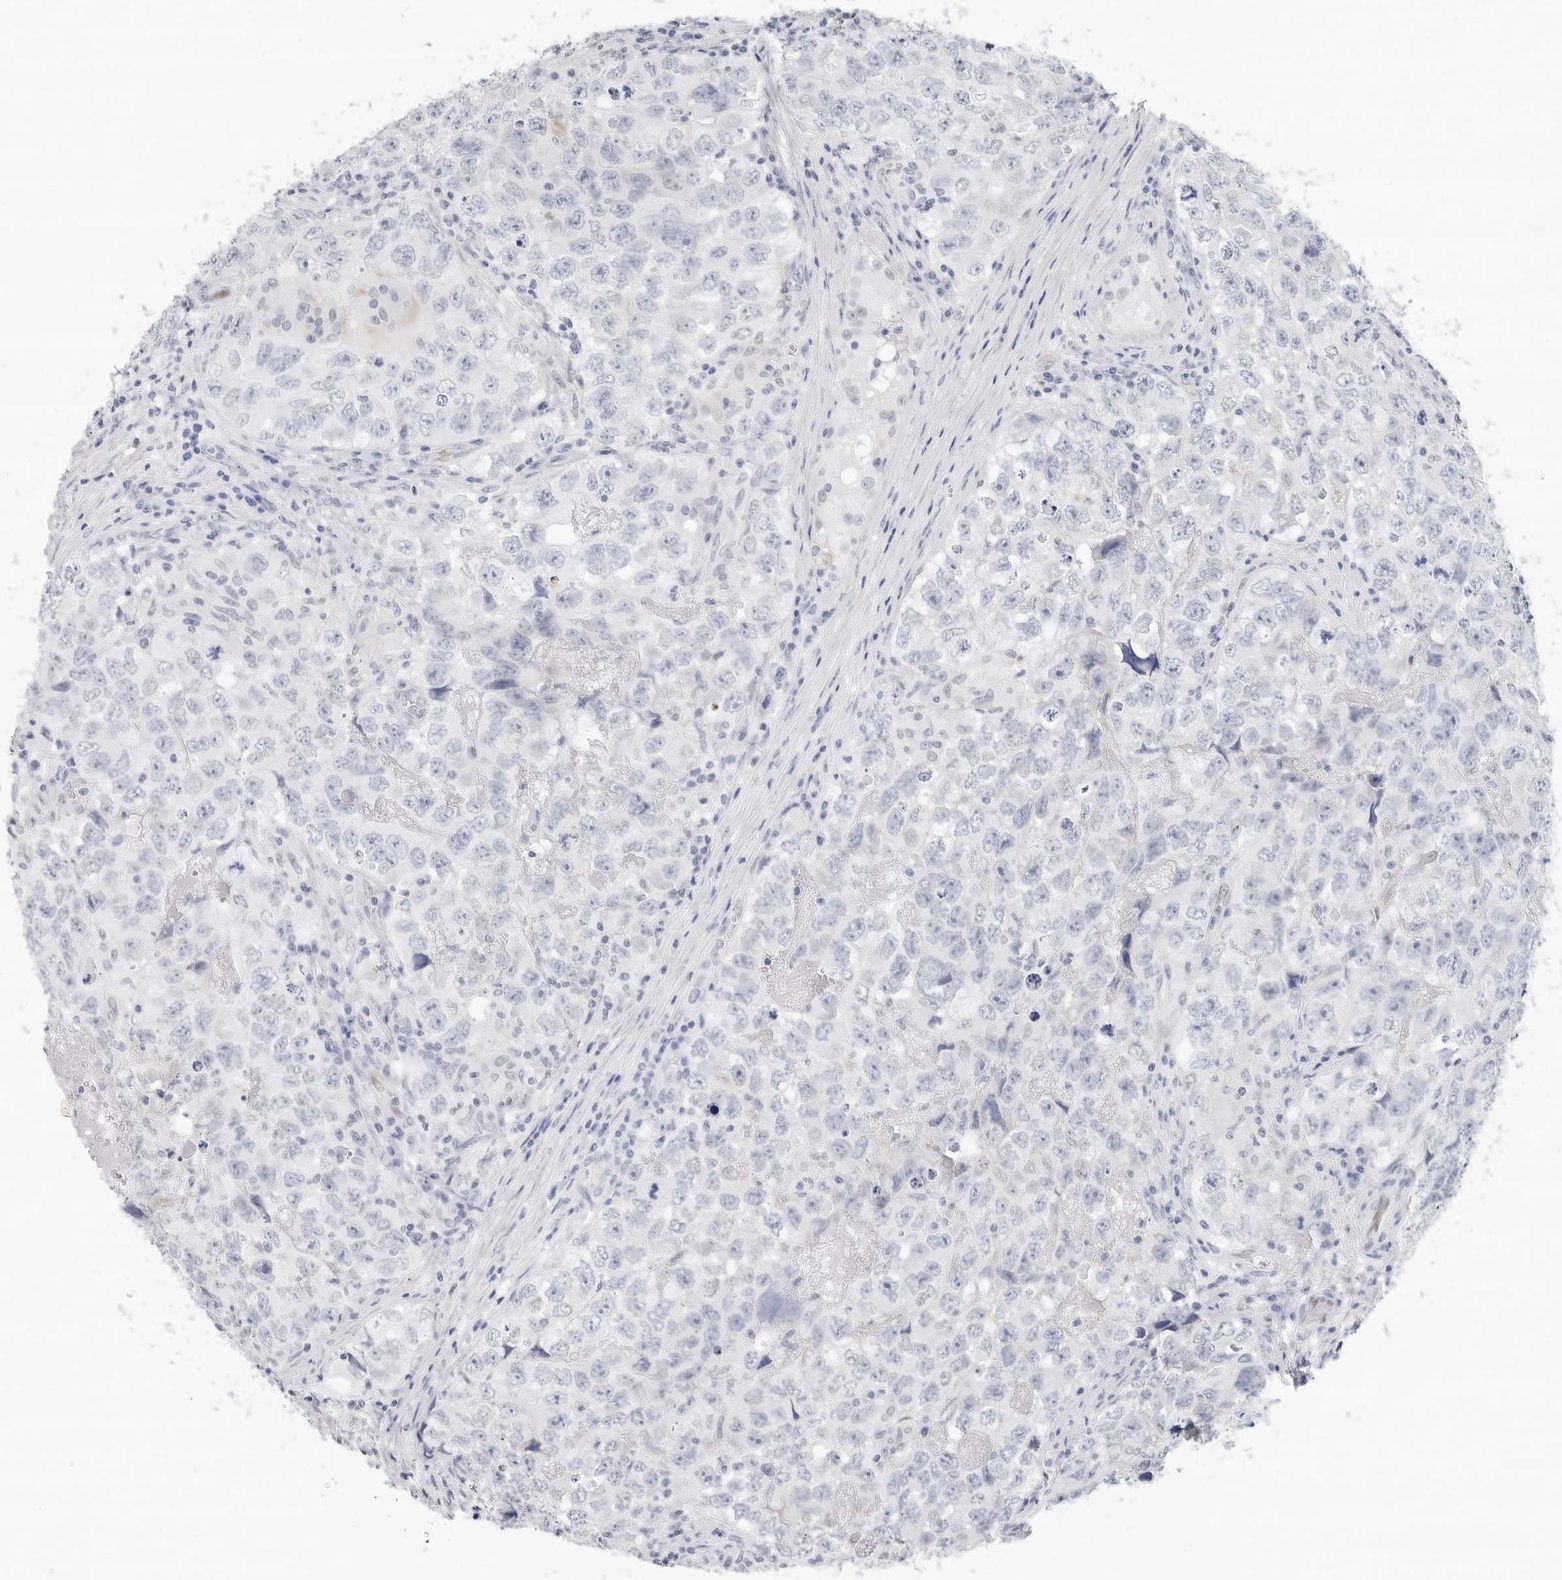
{"staining": {"intensity": "negative", "quantity": "none", "location": "none"}, "tissue": "testis cancer", "cell_type": "Tumor cells", "image_type": "cancer", "snomed": [{"axis": "morphology", "description": "Seminoma, NOS"}, {"axis": "morphology", "description": "Carcinoma, Embryonal, NOS"}, {"axis": "topography", "description": "Testis"}], "caption": "High magnification brightfield microscopy of testis cancer (seminoma) stained with DAB (brown) and counterstained with hematoxylin (blue): tumor cells show no significant expression.", "gene": "SLC19A1", "patient": {"sex": "male", "age": 43}}